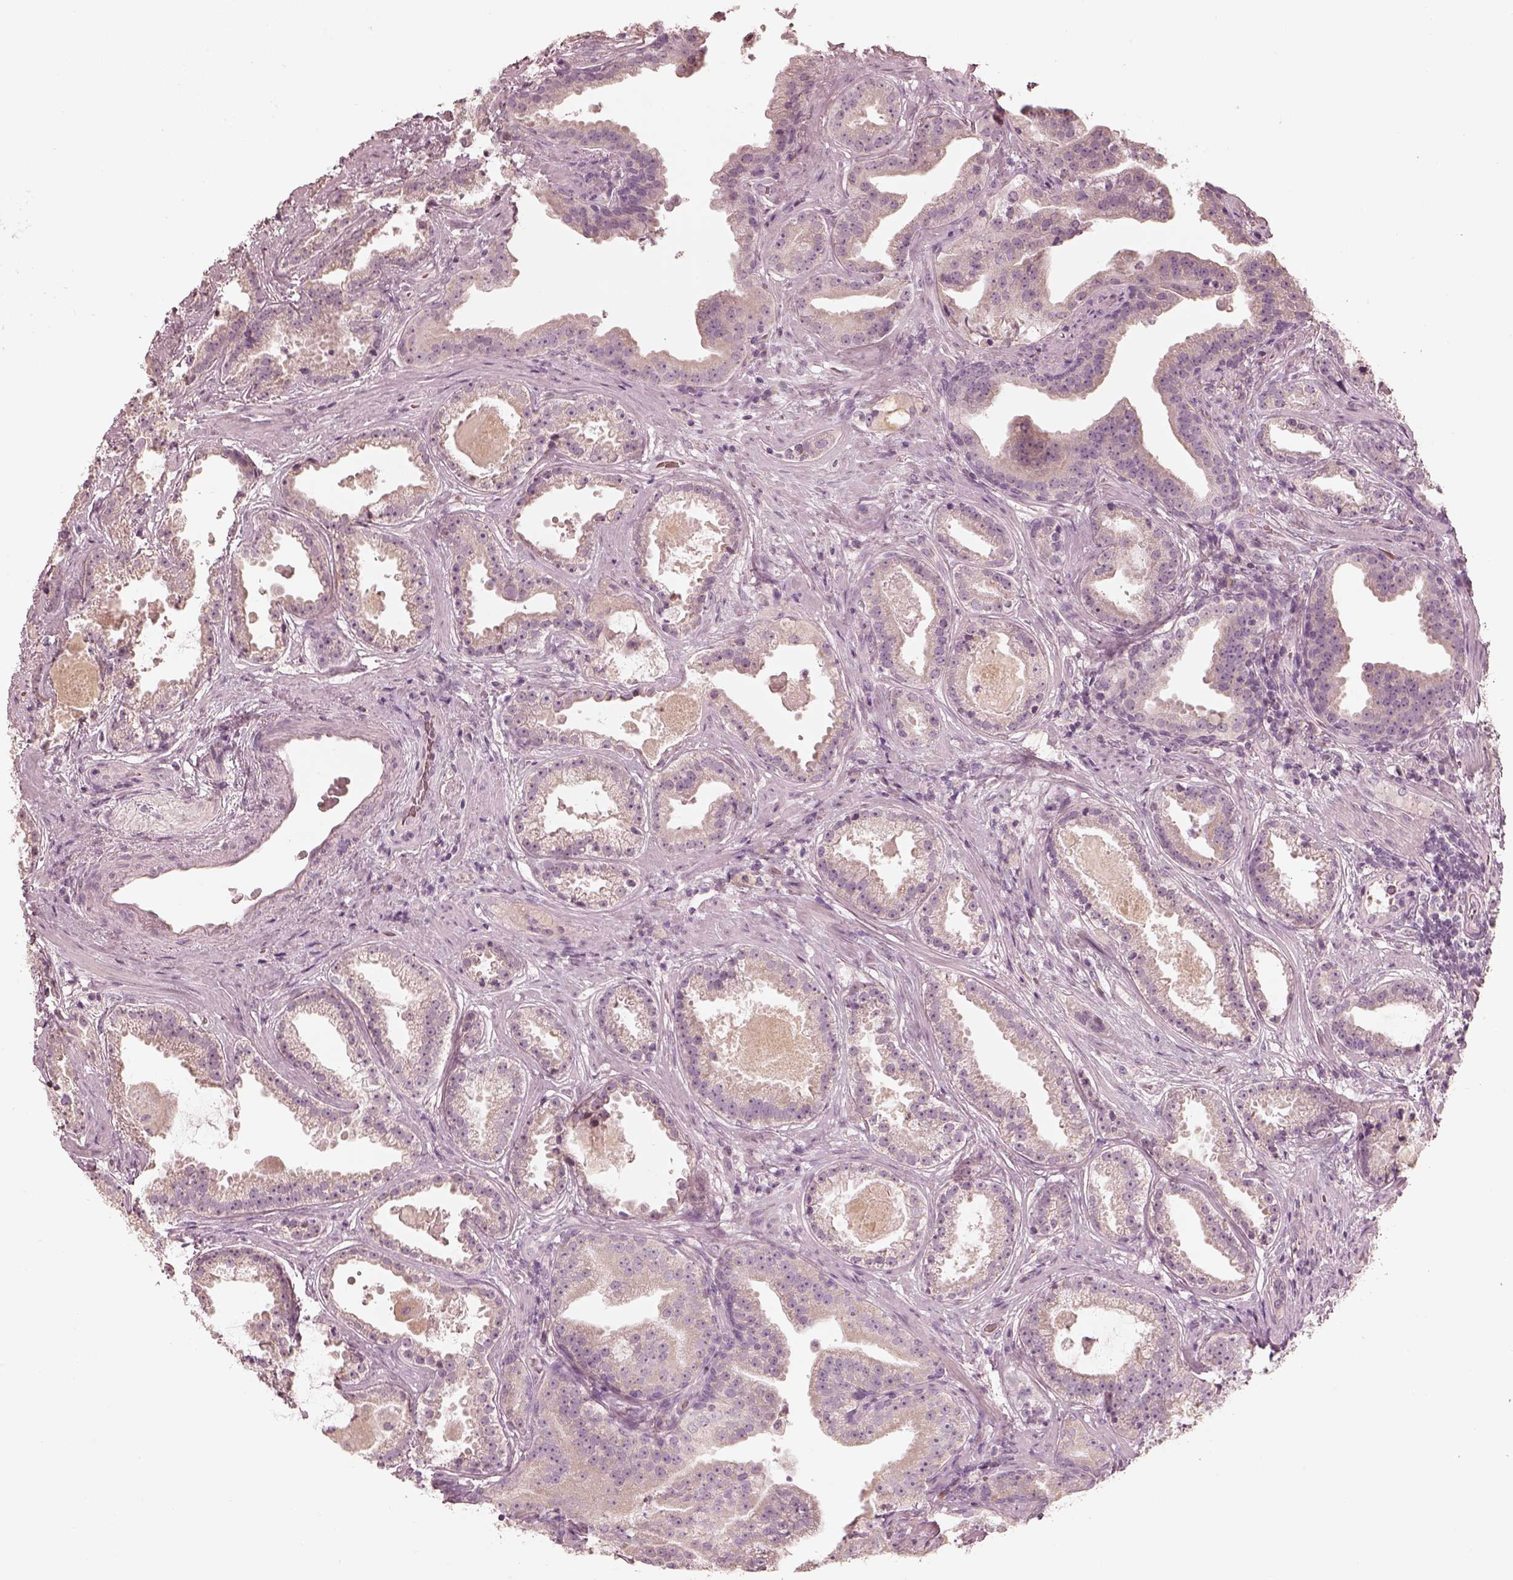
{"staining": {"intensity": "negative", "quantity": "none", "location": "none"}, "tissue": "prostate cancer", "cell_type": "Tumor cells", "image_type": "cancer", "snomed": [{"axis": "morphology", "description": "Adenocarcinoma, NOS"}, {"axis": "morphology", "description": "Adenocarcinoma, High grade"}, {"axis": "topography", "description": "Prostate"}], "caption": "This is an immunohistochemistry photomicrograph of prostate cancer. There is no positivity in tumor cells.", "gene": "ANKLE1", "patient": {"sex": "male", "age": 64}}